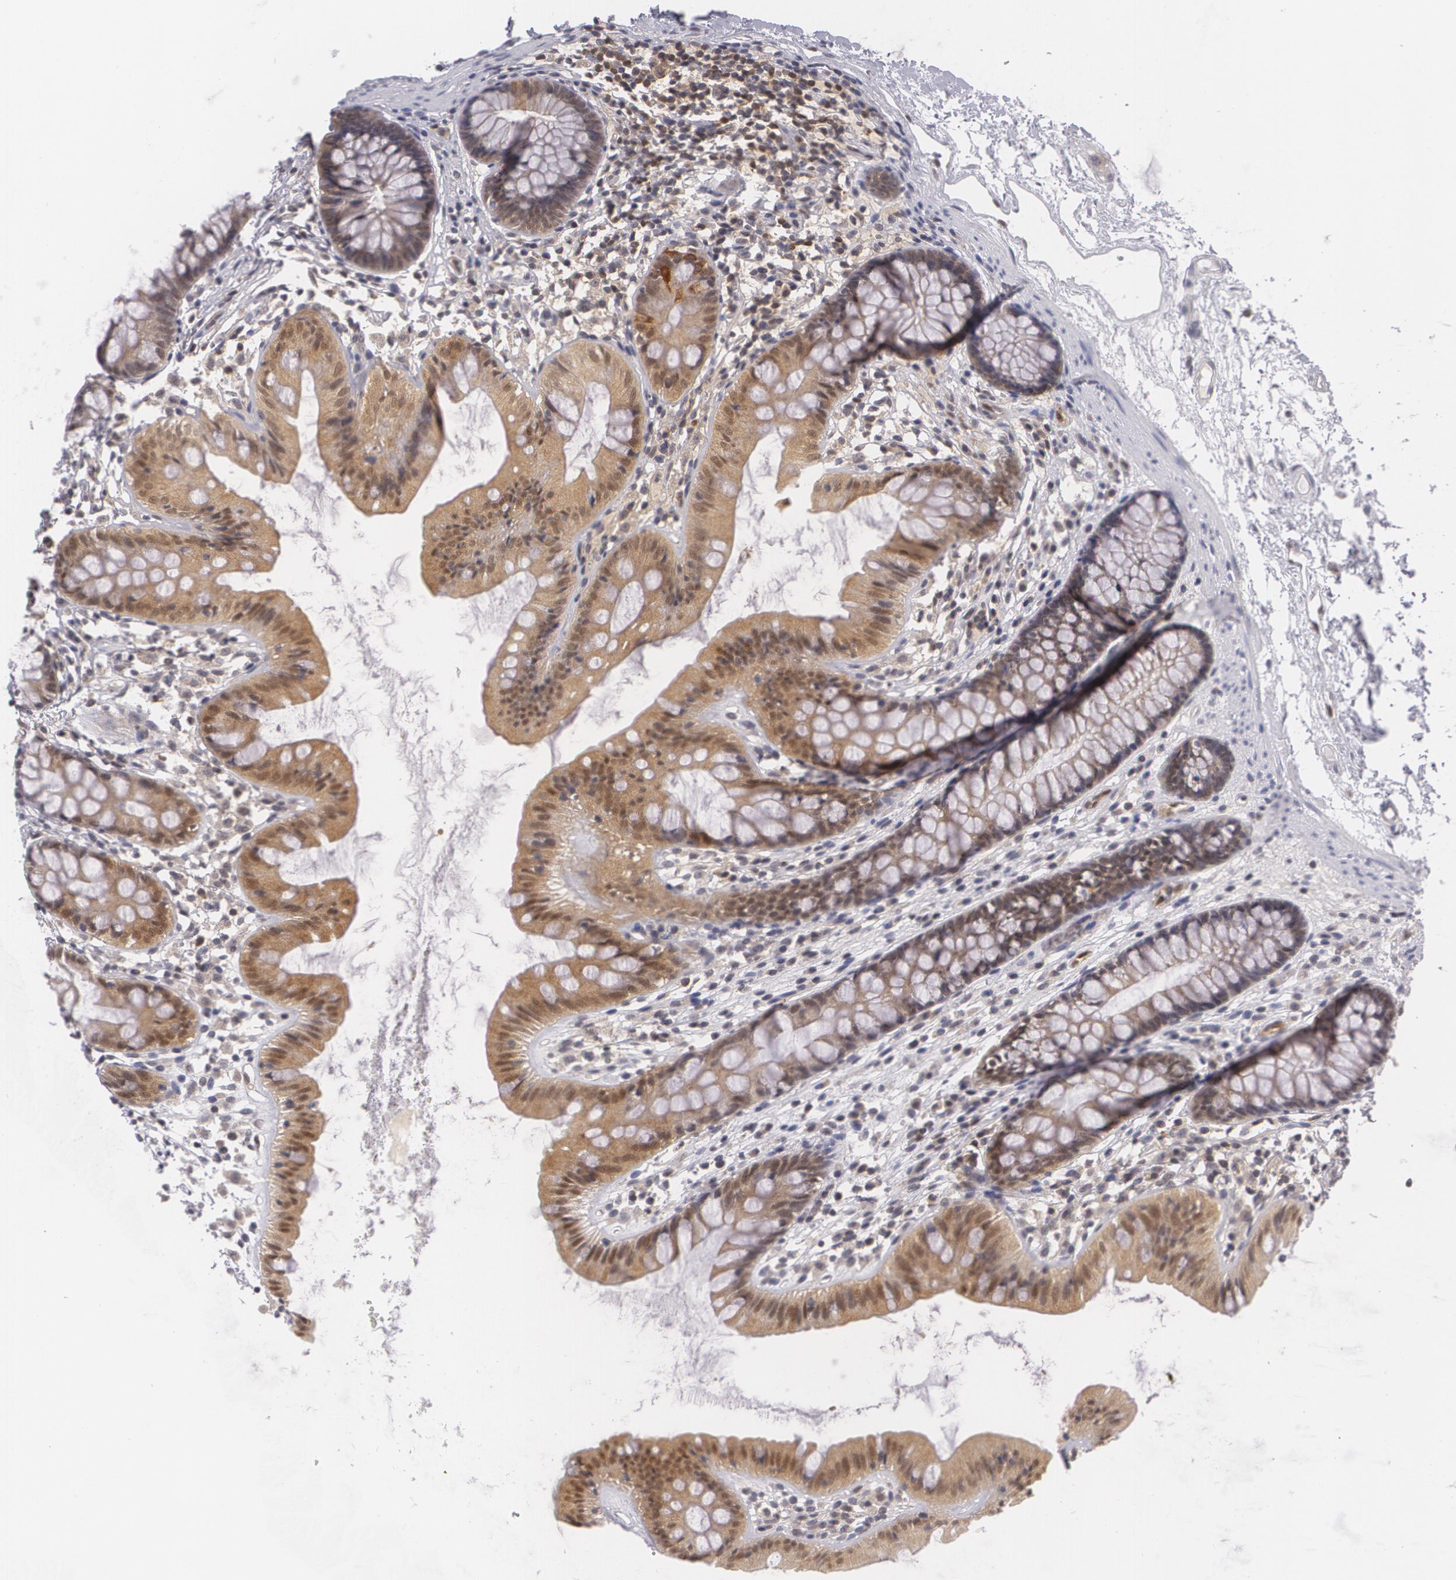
{"staining": {"intensity": "moderate", "quantity": ">75%", "location": "nuclear"}, "tissue": "colon", "cell_type": "Endothelial cells", "image_type": "normal", "snomed": [{"axis": "morphology", "description": "Normal tissue, NOS"}, {"axis": "topography", "description": "Colon"}], "caption": "Protein staining demonstrates moderate nuclear staining in about >75% of endothelial cells in benign colon.", "gene": "BCL10", "patient": {"sex": "female", "age": 52}}